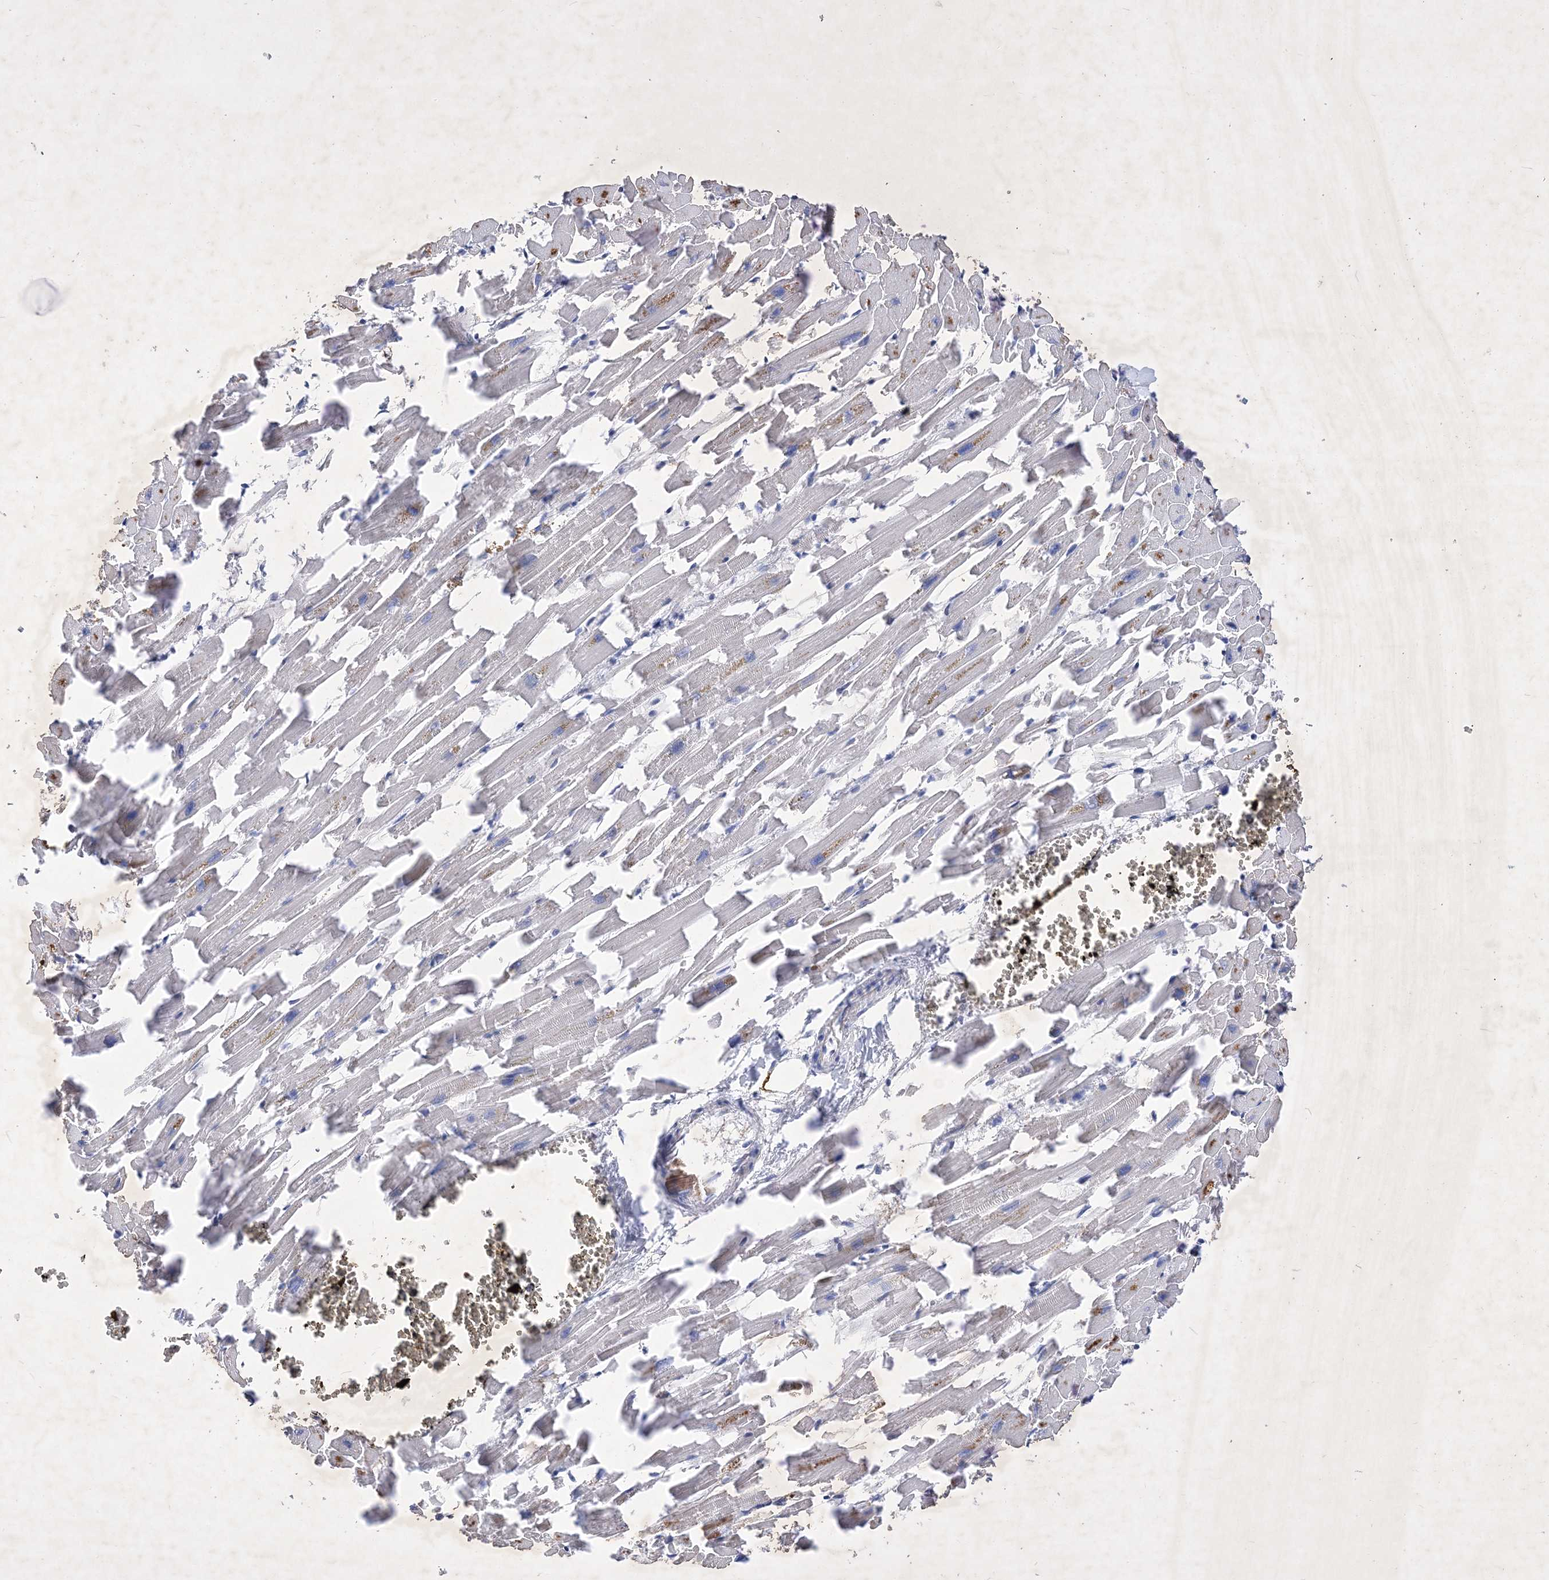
{"staining": {"intensity": "weak", "quantity": "<25%", "location": "cytoplasmic/membranous"}, "tissue": "heart muscle", "cell_type": "Cardiomyocytes", "image_type": "normal", "snomed": [{"axis": "morphology", "description": "Normal tissue, NOS"}, {"axis": "topography", "description": "Heart"}], "caption": "Heart muscle stained for a protein using IHC reveals no staining cardiomyocytes.", "gene": "GPN1", "patient": {"sex": "female", "age": 64}}